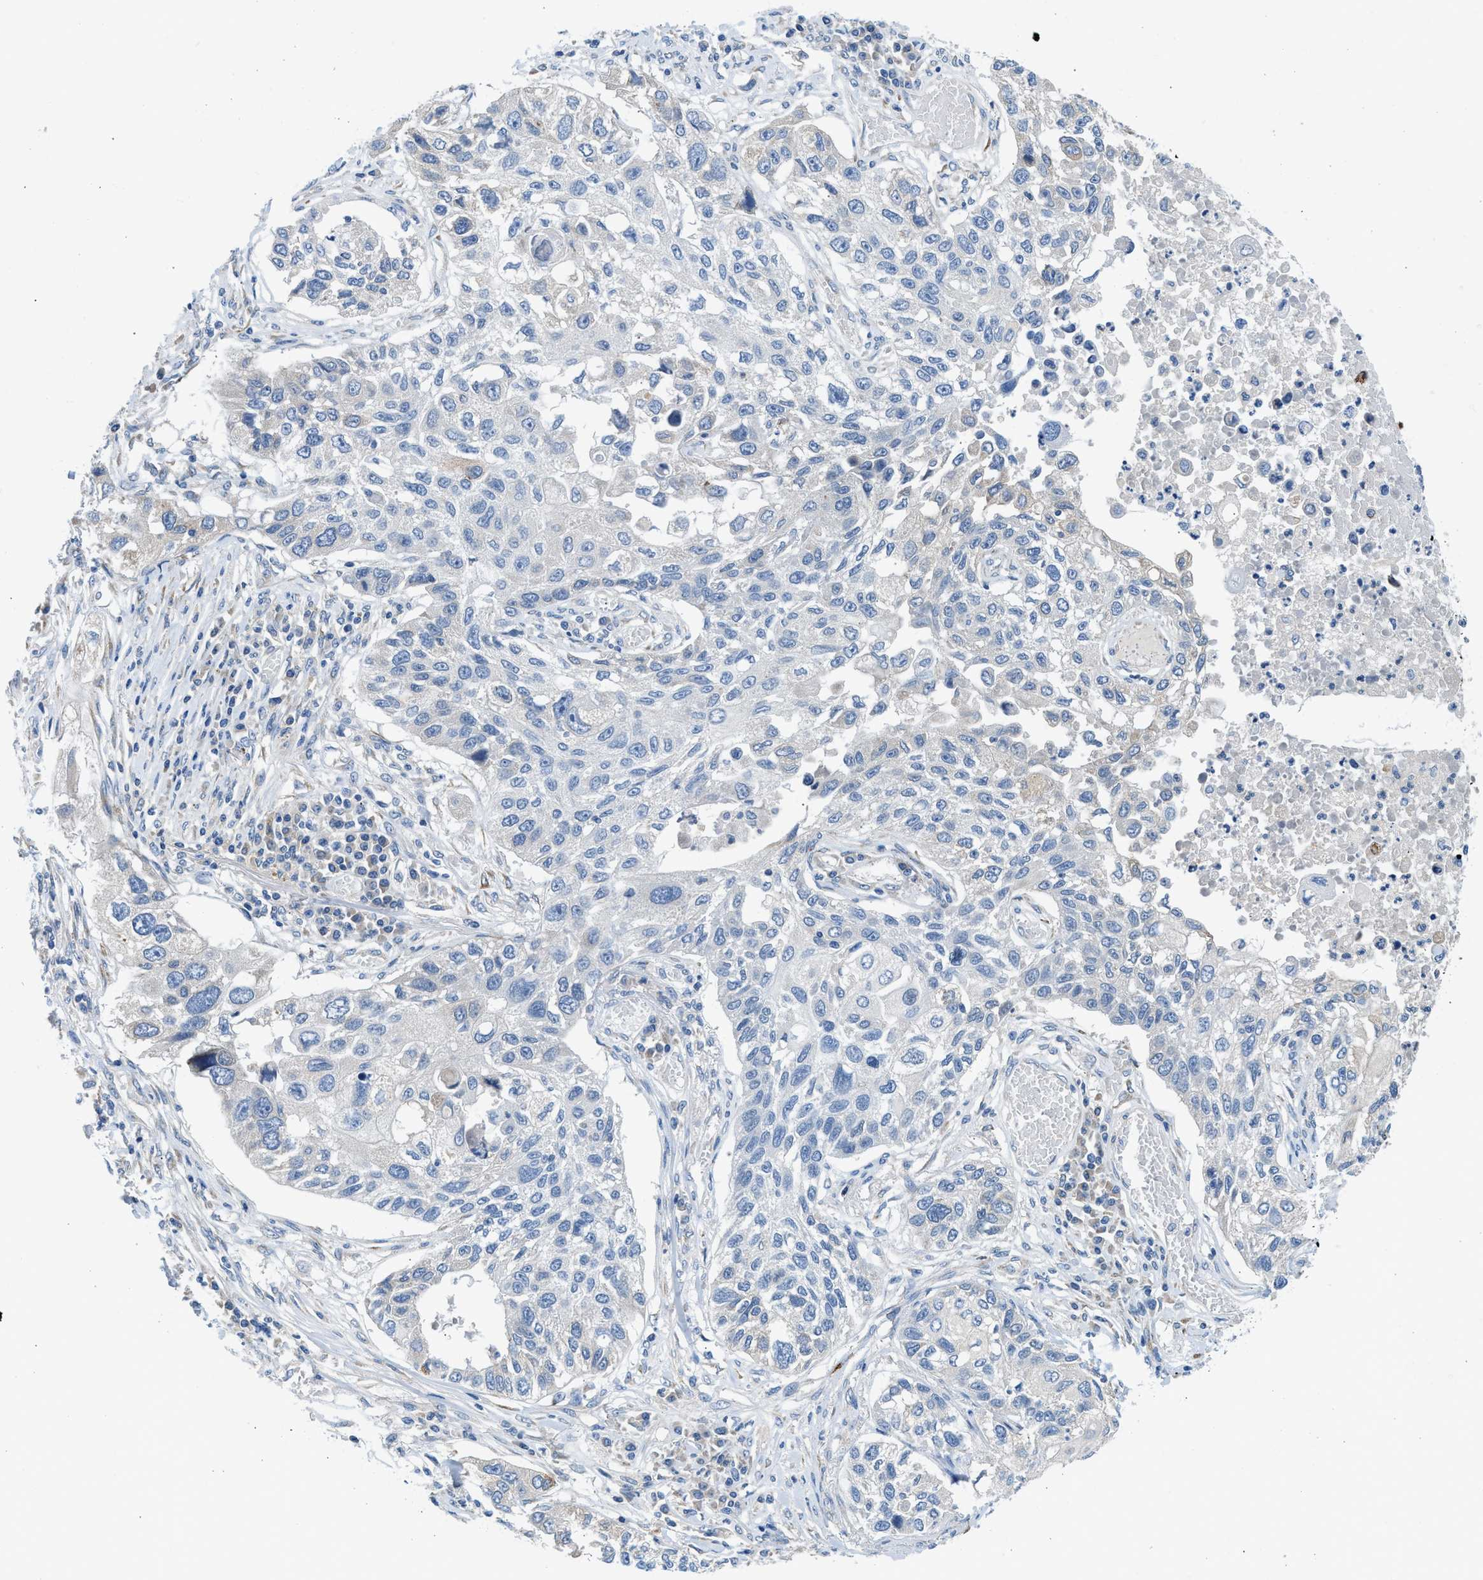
{"staining": {"intensity": "negative", "quantity": "none", "location": "none"}, "tissue": "lung cancer", "cell_type": "Tumor cells", "image_type": "cancer", "snomed": [{"axis": "morphology", "description": "Squamous cell carcinoma, NOS"}, {"axis": "topography", "description": "Lung"}], "caption": "Tumor cells show no significant expression in lung cancer (squamous cell carcinoma). (Stains: DAB immunohistochemistry with hematoxylin counter stain, Microscopy: brightfield microscopy at high magnification).", "gene": "BNC2", "patient": {"sex": "male", "age": 71}}